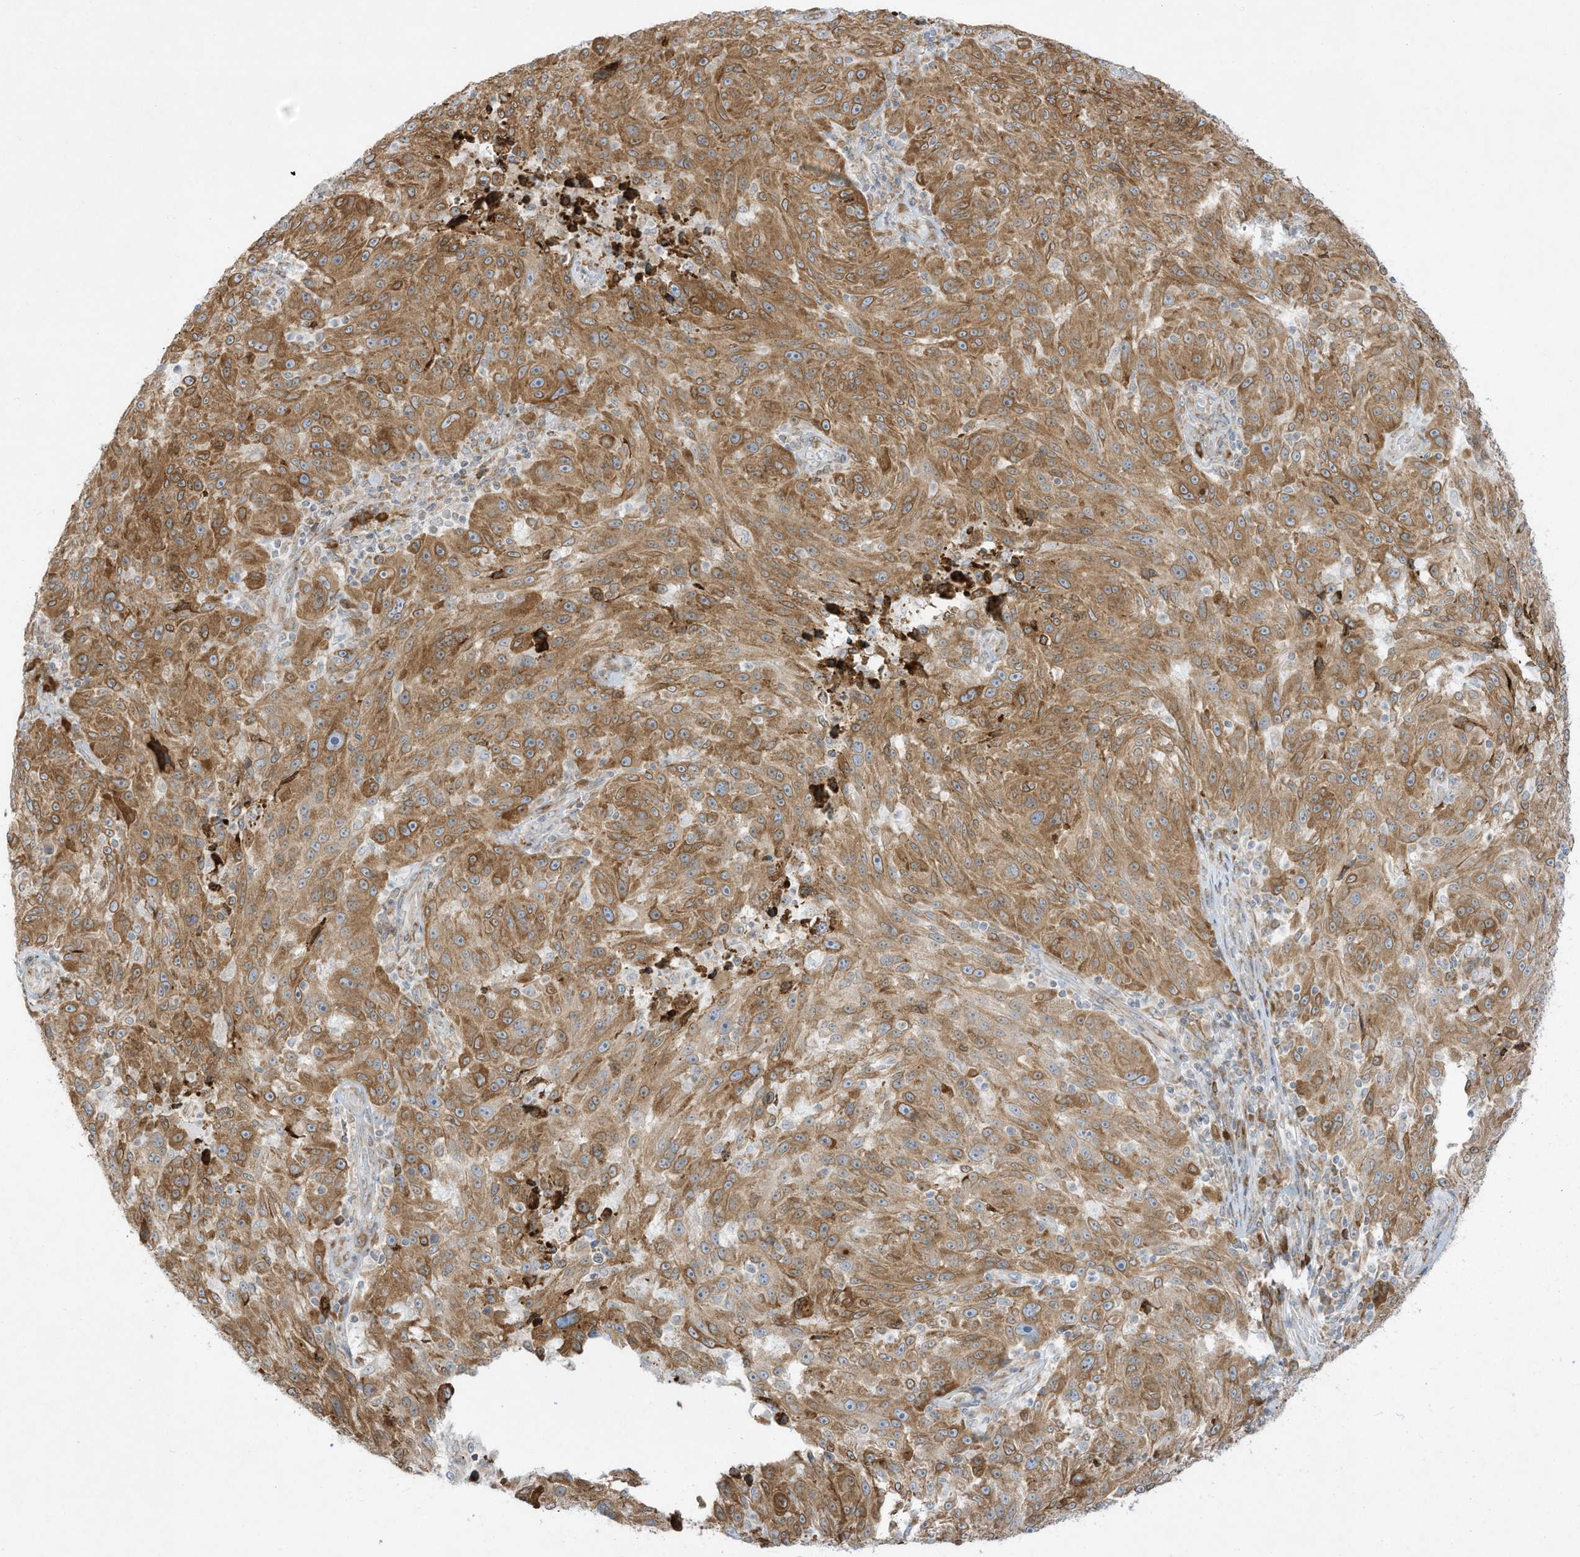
{"staining": {"intensity": "moderate", "quantity": ">75%", "location": "cytoplasmic/membranous"}, "tissue": "melanoma", "cell_type": "Tumor cells", "image_type": "cancer", "snomed": [{"axis": "morphology", "description": "Malignant melanoma, NOS"}, {"axis": "topography", "description": "Skin"}], "caption": "Immunohistochemistry of human malignant melanoma demonstrates medium levels of moderate cytoplasmic/membranous positivity in approximately >75% of tumor cells. The staining was performed using DAB to visualize the protein expression in brown, while the nuclei were stained in blue with hematoxylin (Magnification: 20x).", "gene": "PTK6", "patient": {"sex": "male", "age": 53}}